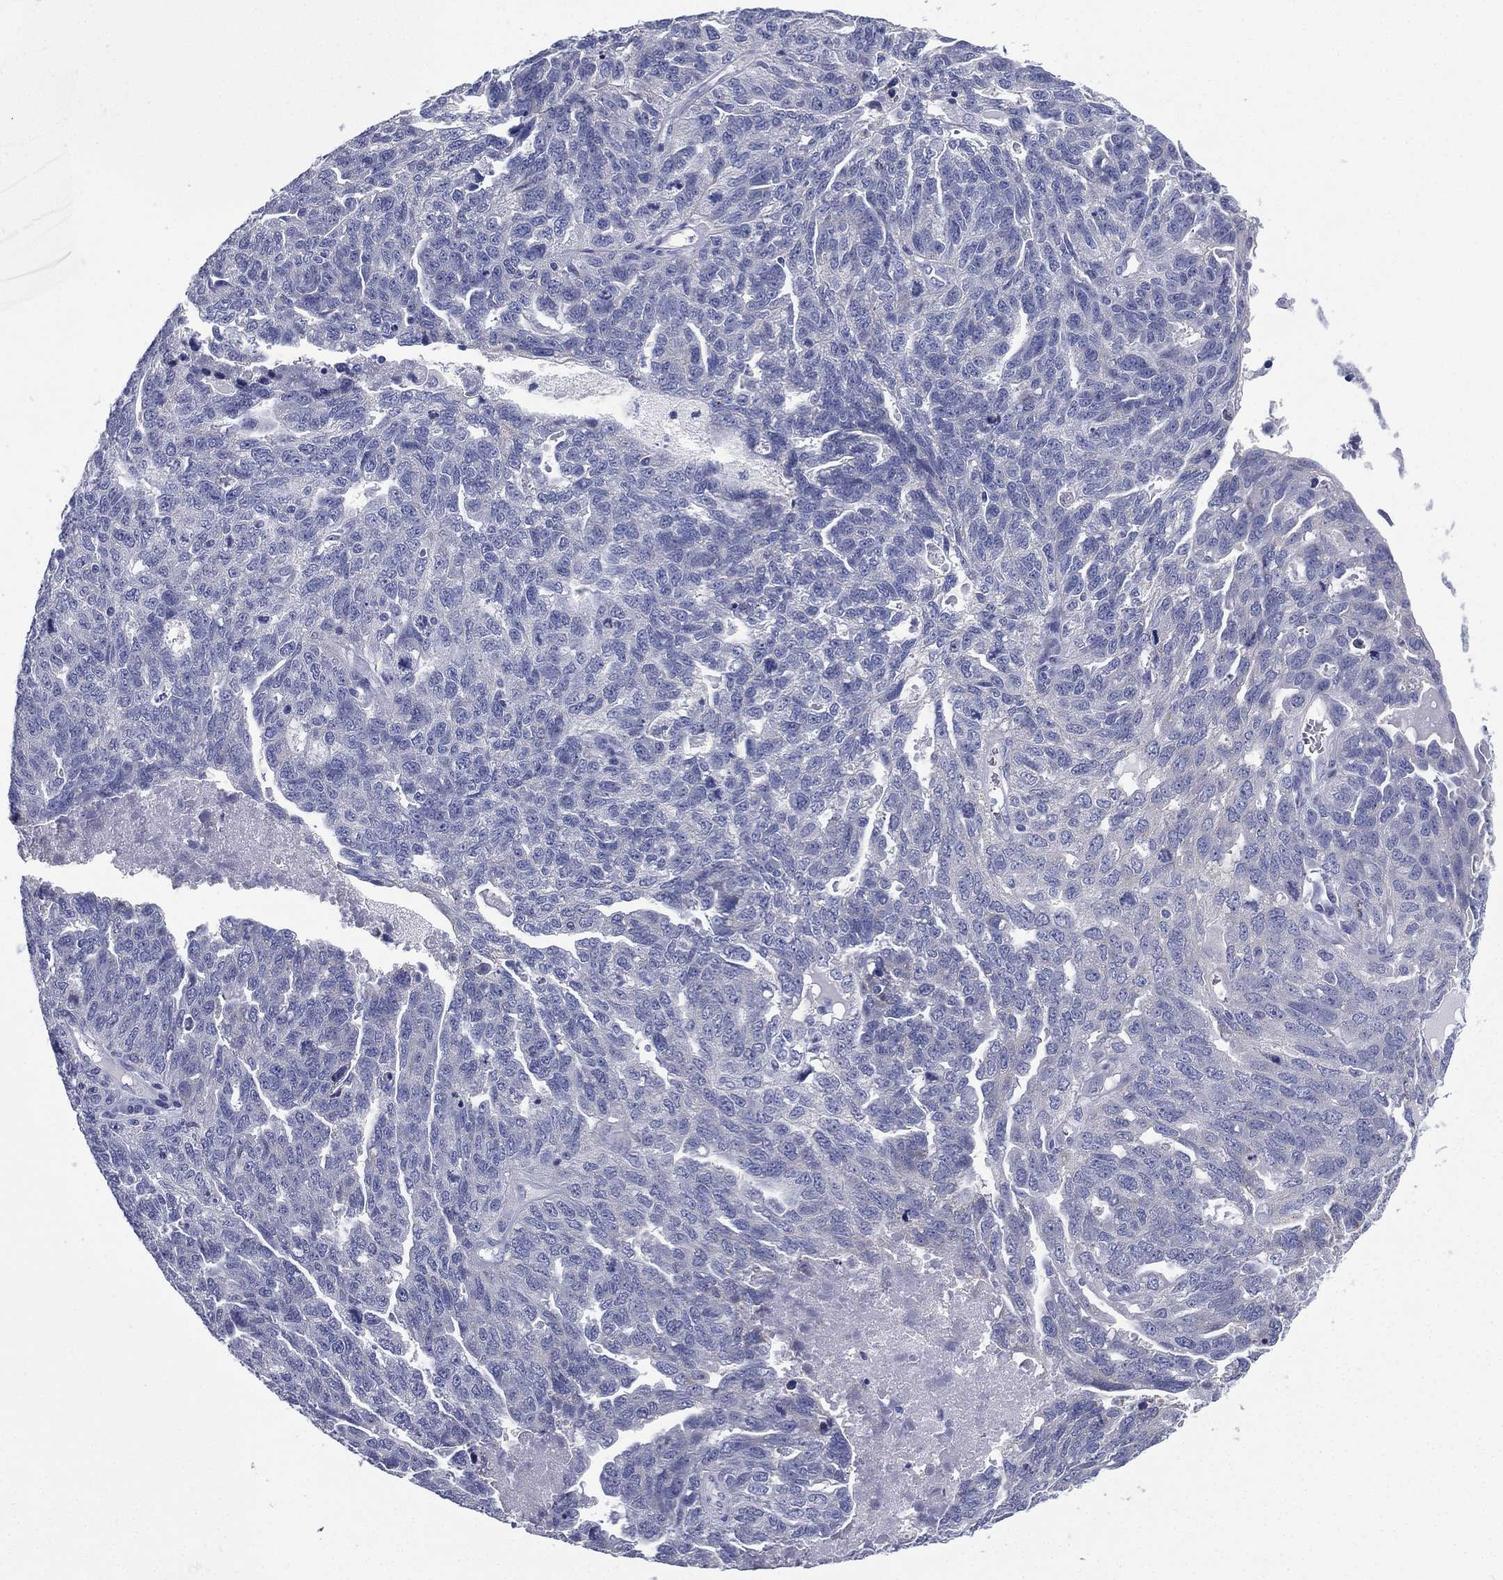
{"staining": {"intensity": "negative", "quantity": "none", "location": "none"}, "tissue": "ovarian cancer", "cell_type": "Tumor cells", "image_type": "cancer", "snomed": [{"axis": "morphology", "description": "Cystadenocarcinoma, serous, NOS"}, {"axis": "topography", "description": "Ovary"}], "caption": "Serous cystadenocarcinoma (ovarian) was stained to show a protein in brown. There is no significant positivity in tumor cells.", "gene": "FCER2", "patient": {"sex": "female", "age": 71}}